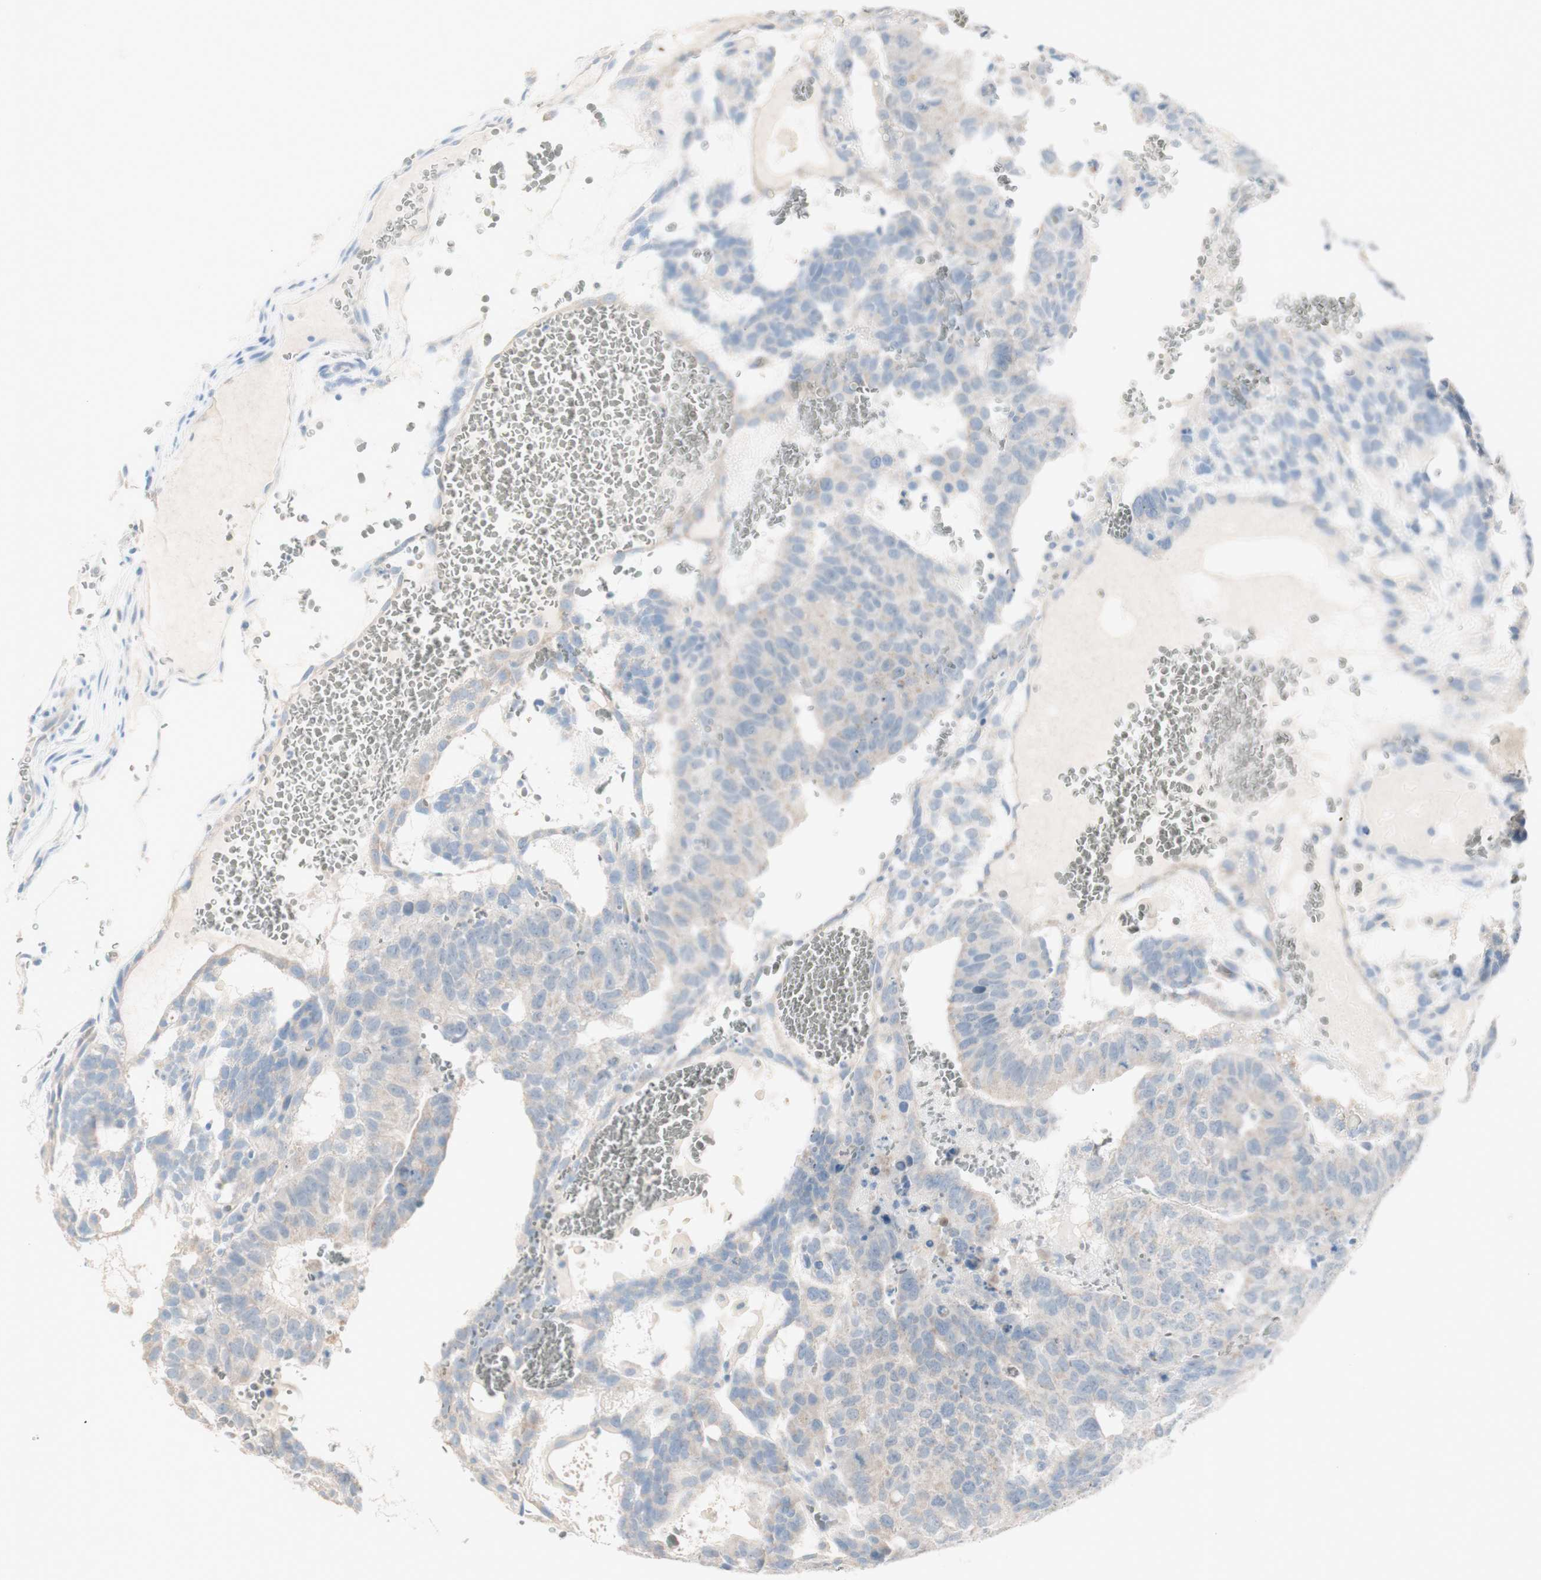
{"staining": {"intensity": "negative", "quantity": "none", "location": "none"}, "tissue": "testis cancer", "cell_type": "Tumor cells", "image_type": "cancer", "snomed": [{"axis": "morphology", "description": "Seminoma, NOS"}, {"axis": "morphology", "description": "Carcinoma, Embryonal, NOS"}, {"axis": "topography", "description": "Testis"}], "caption": "Histopathology image shows no significant protein positivity in tumor cells of testis cancer (embryonal carcinoma).", "gene": "ART3", "patient": {"sex": "male", "age": 52}}